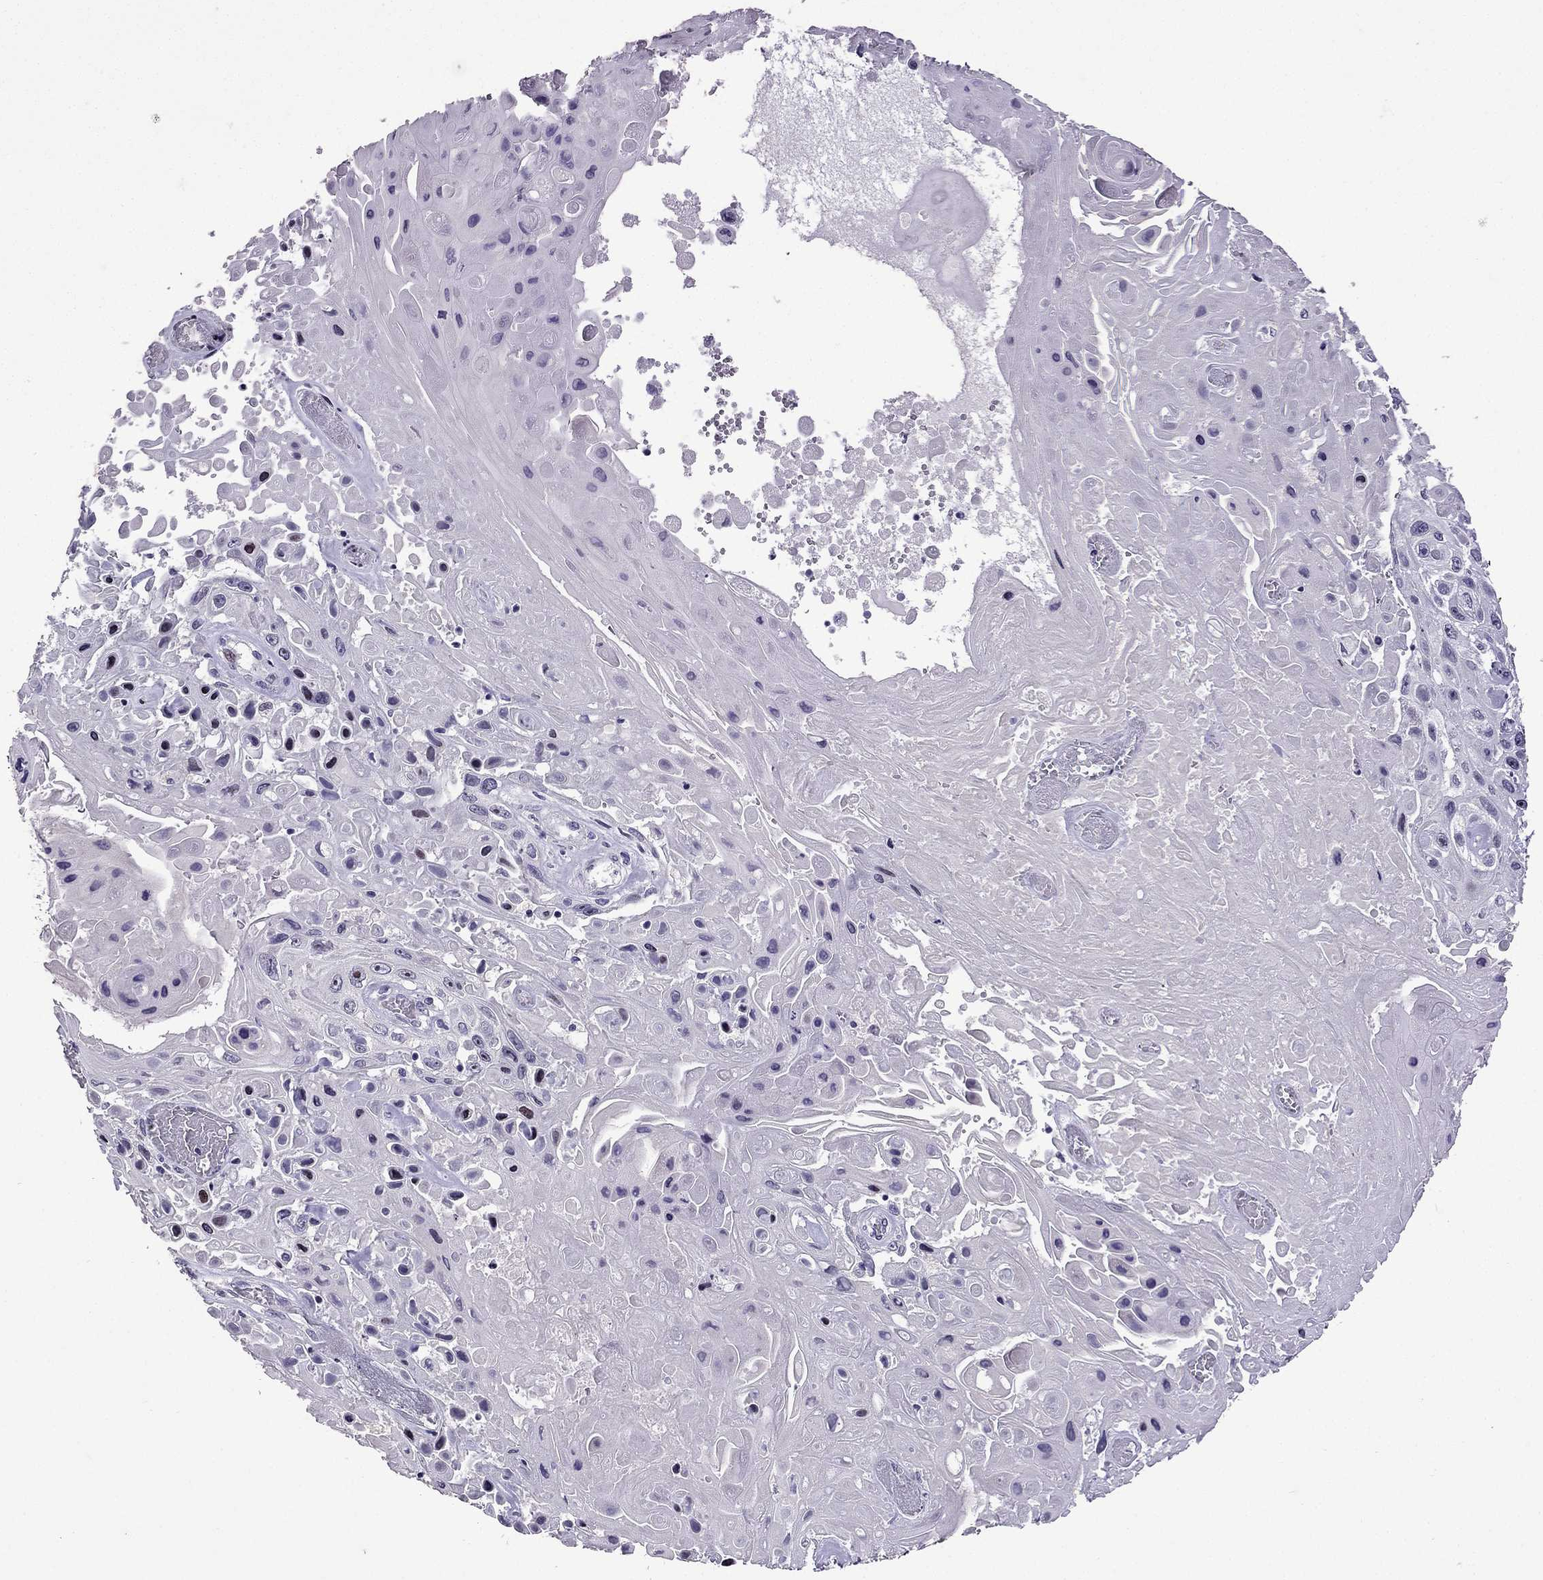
{"staining": {"intensity": "negative", "quantity": "none", "location": "none"}, "tissue": "skin cancer", "cell_type": "Tumor cells", "image_type": "cancer", "snomed": [{"axis": "morphology", "description": "Squamous cell carcinoma, NOS"}, {"axis": "topography", "description": "Skin"}], "caption": "Immunohistochemistry (IHC) of skin squamous cell carcinoma demonstrates no expression in tumor cells.", "gene": "TTN", "patient": {"sex": "male", "age": 82}}